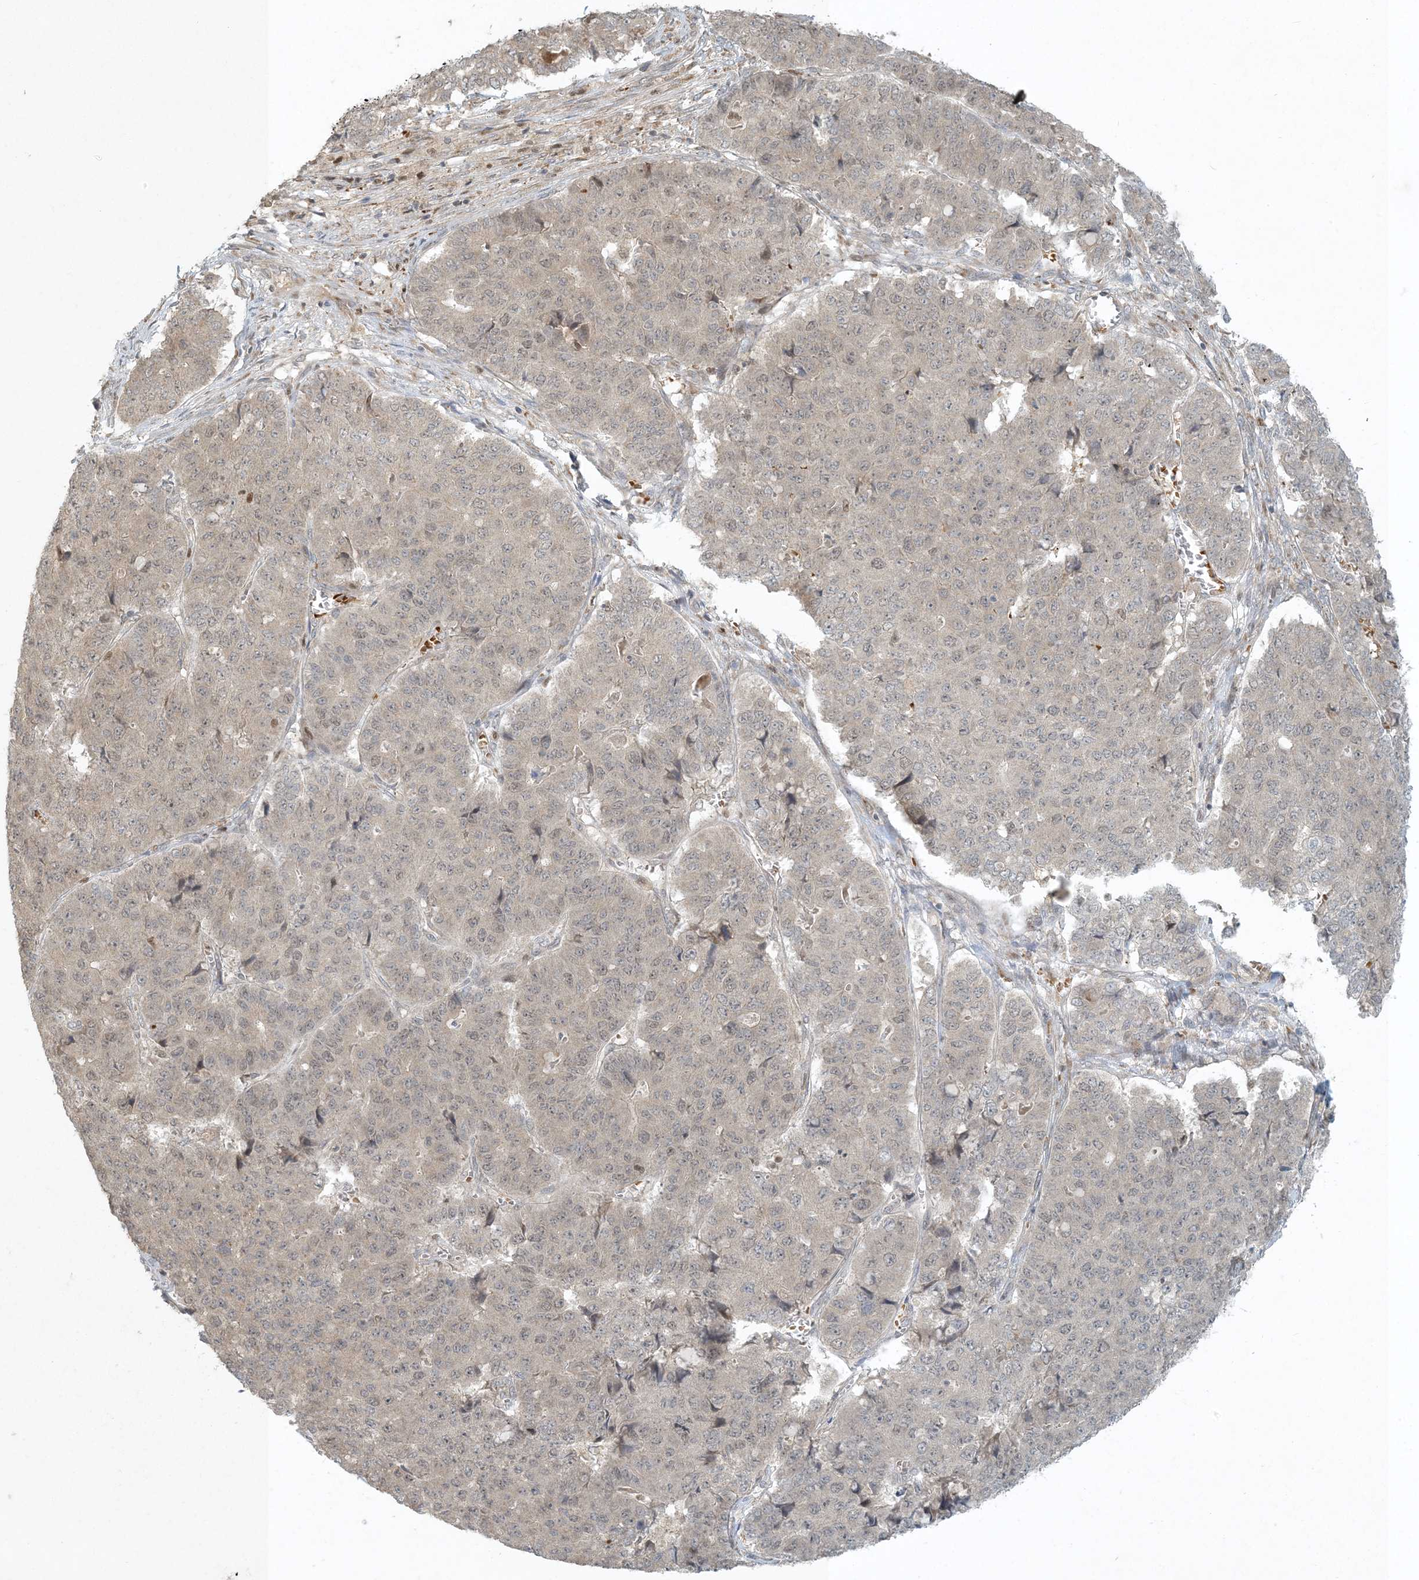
{"staining": {"intensity": "negative", "quantity": "none", "location": "none"}, "tissue": "pancreatic cancer", "cell_type": "Tumor cells", "image_type": "cancer", "snomed": [{"axis": "morphology", "description": "Adenocarcinoma, NOS"}, {"axis": "topography", "description": "Pancreas"}], "caption": "Immunohistochemistry of pancreatic cancer (adenocarcinoma) reveals no positivity in tumor cells.", "gene": "CTDNEP1", "patient": {"sex": "male", "age": 50}}